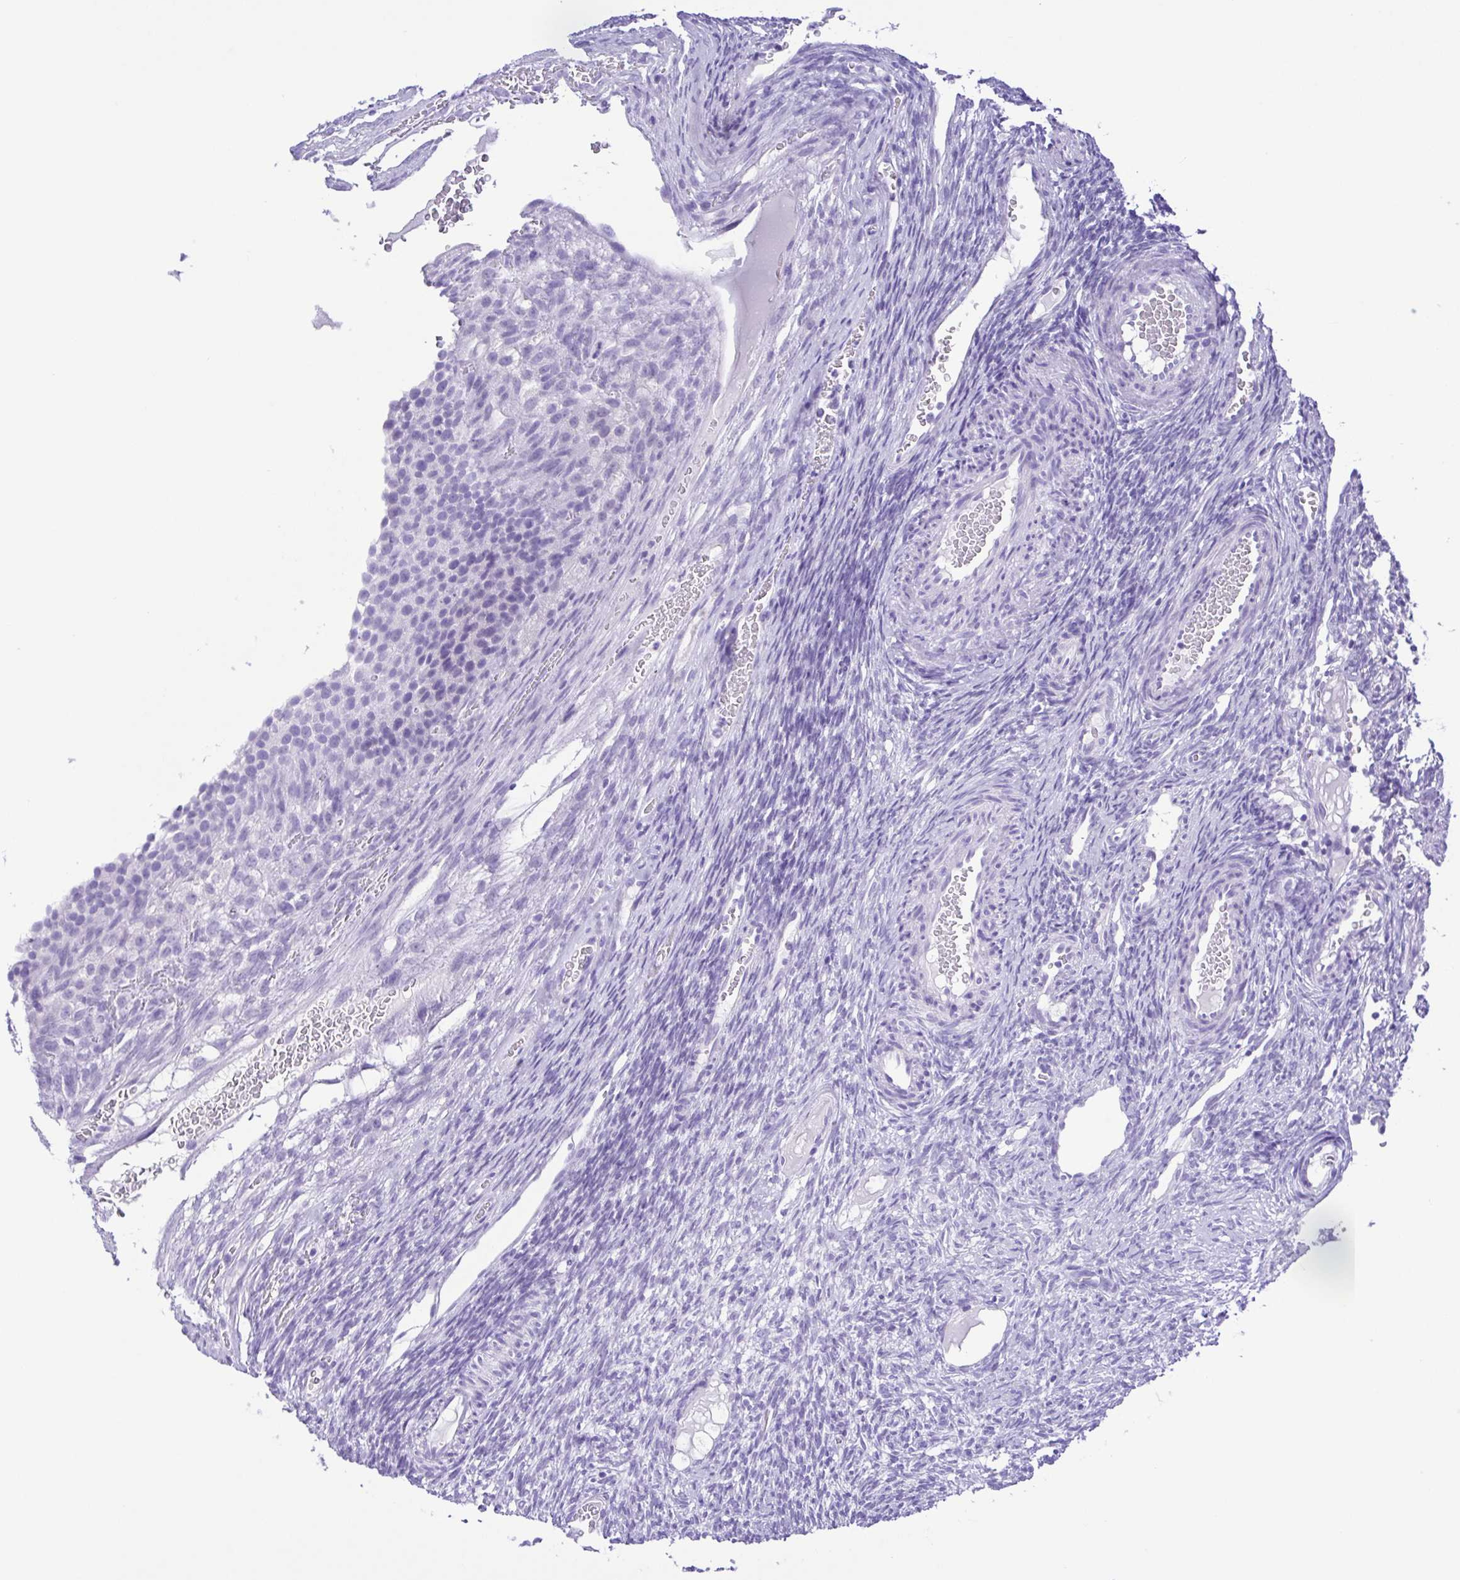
{"staining": {"intensity": "negative", "quantity": "none", "location": "none"}, "tissue": "ovary", "cell_type": "Follicle cells", "image_type": "normal", "snomed": [{"axis": "morphology", "description": "Normal tissue, NOS"}, {"axis": "topography", "description": "Ovary"}], "caption": "DAB immunohistochemical staining of benign ovary displays no significant staining in follicle cells.", "gene": "CASP14", "patient": {"sex": "female", "age": 34}}